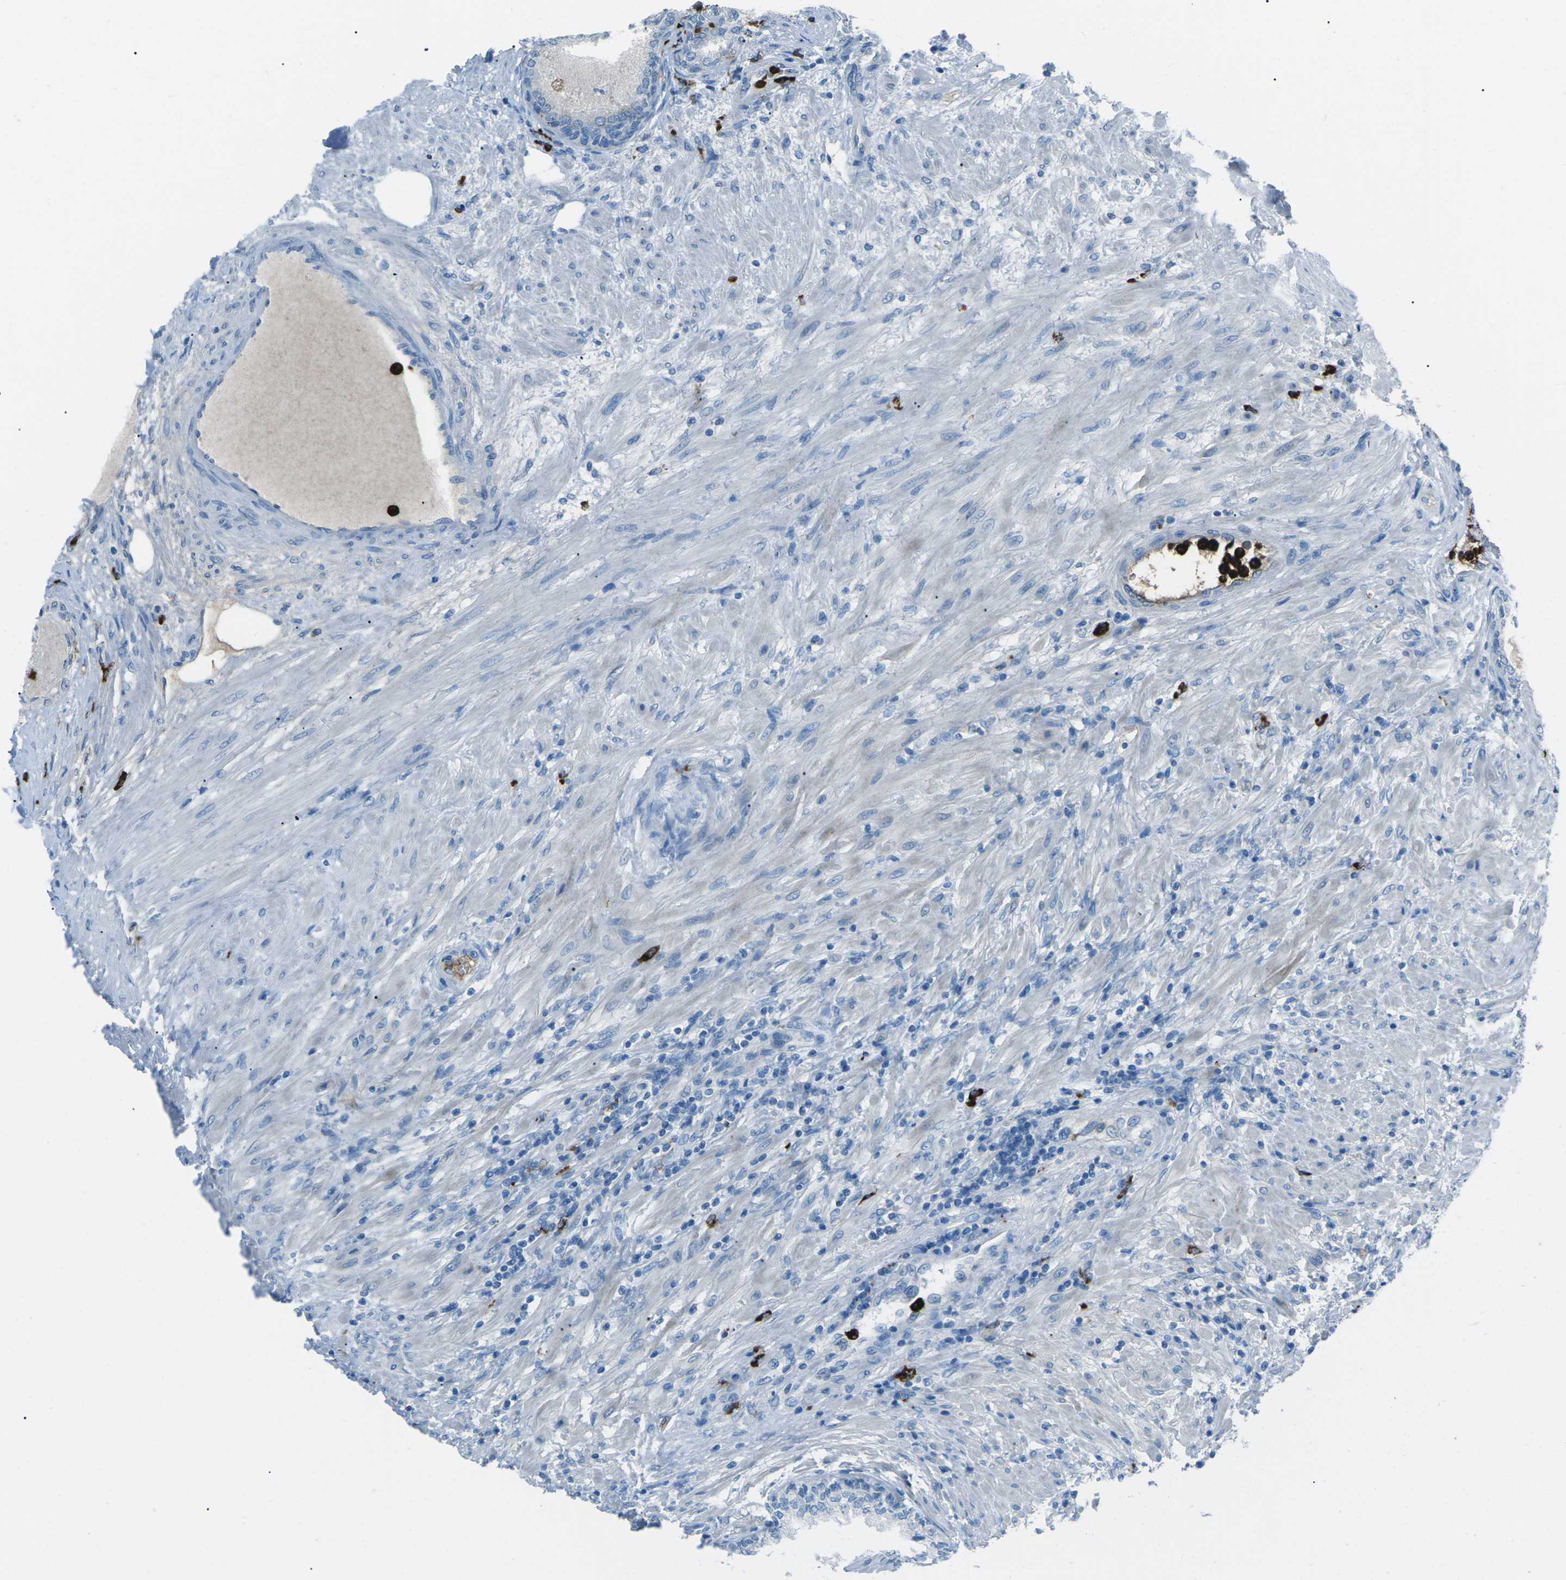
{"staining": {"intensity": "negative", "quantity": "none", "location": "none"}, "tissue": "prostate", "cell_type": "Glandular cells", "image_type": "normal", "snomed": [{"axis": "morphology", "description": "Normal tissue, NOS"}, {"axis": "topography", "description": "Prostate"}], "caption": "The image shows no significant positivity in glandular cells of prostate.", "gene": "FCN1", "patient": {"sex": "male", "age": 76}}